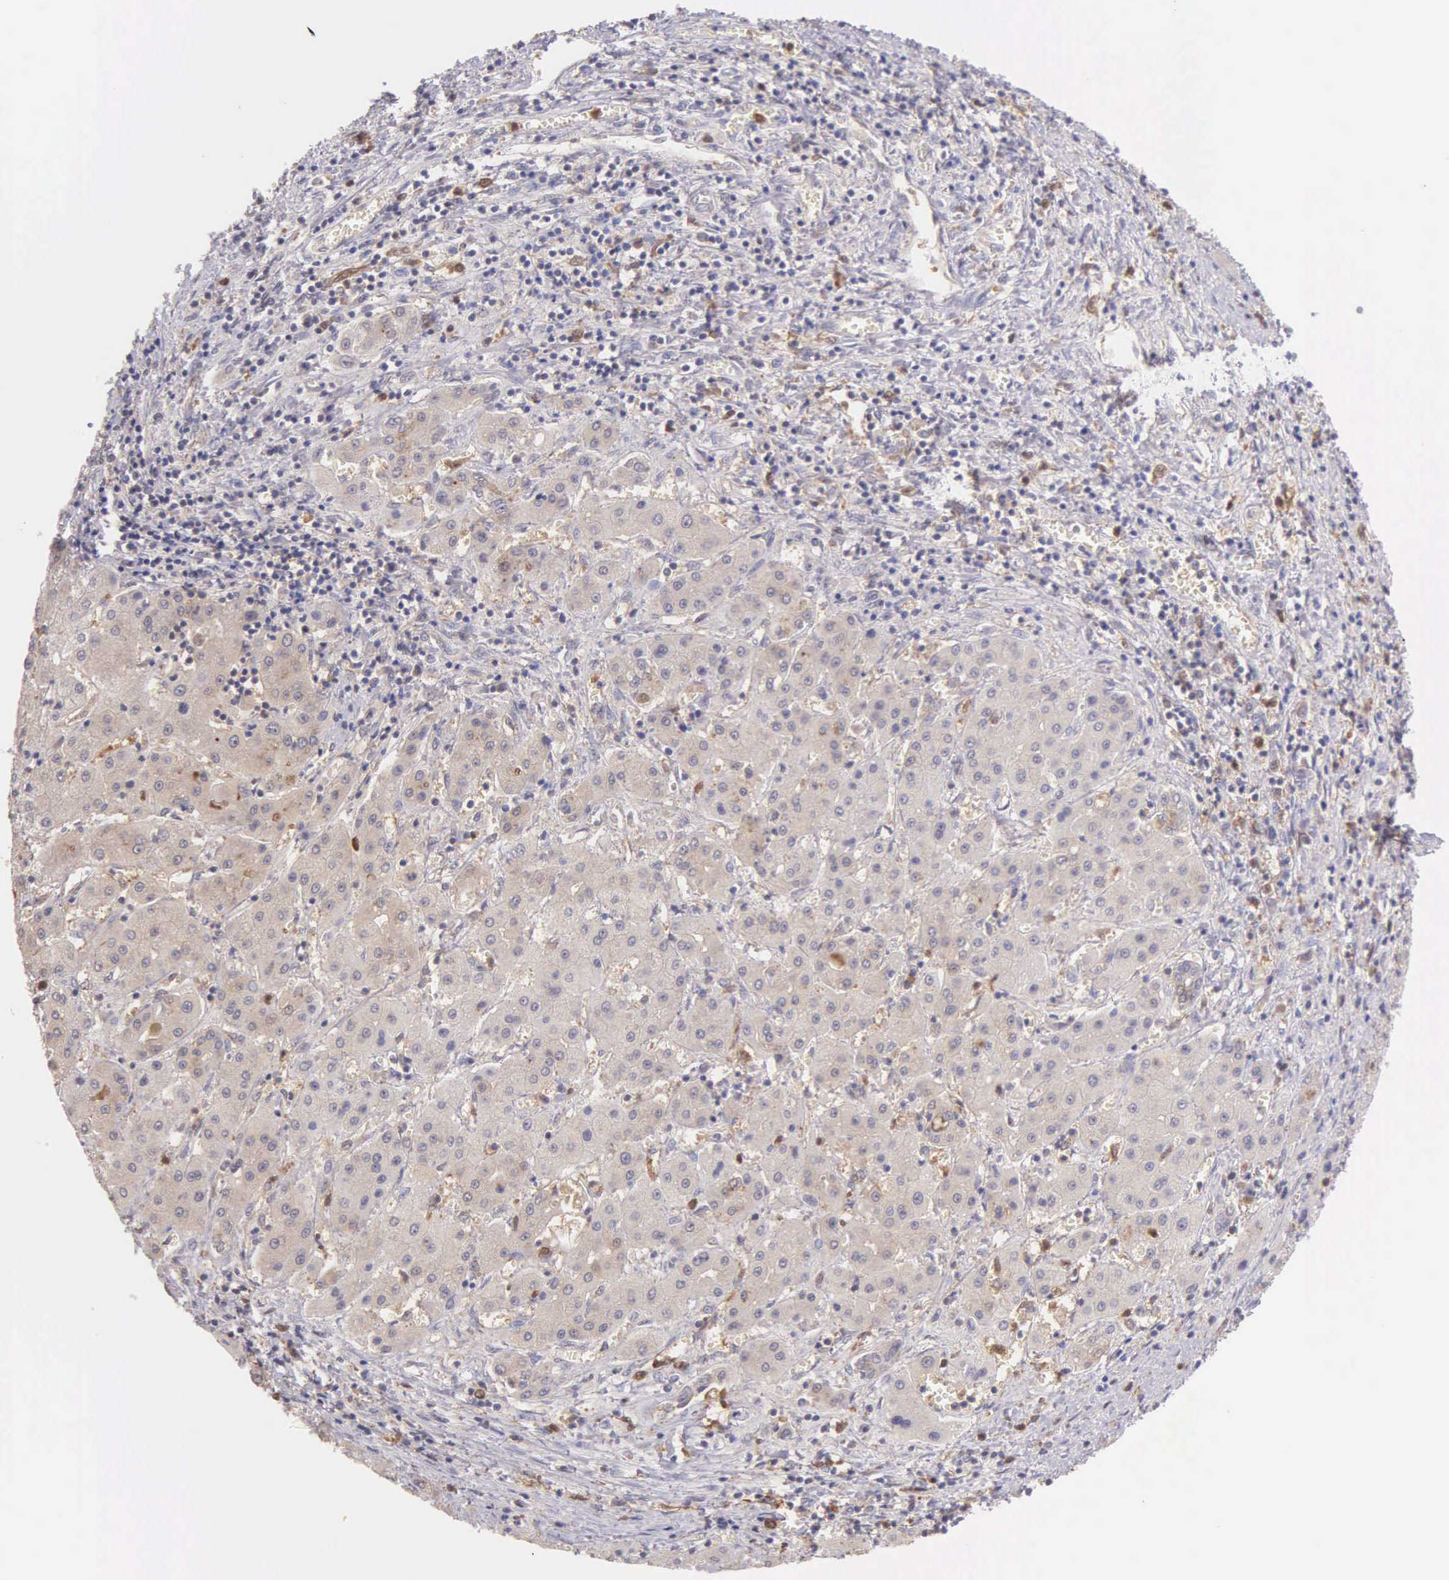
{"staining": {"intensity": "weak", "quantity": "25%-75%", "location": "cytoplasmic/membranous"}, "tissue": "liver cancer", "cell_type": "Tumor cells", "image_type": "cancer", "snomed": [{"axis": "morphology", "description": "Carcinoma, Hepatocellular, NOS"}, {"axis": "topography", "description": "Liver"}], "caption": "The image exhibits a brown stain indicating the presence of a protein in the cytoplasmic/membranous of tumor cells in liver cancer.", "gene": "BID", "patient": {"sex": "male", "age": 24}}